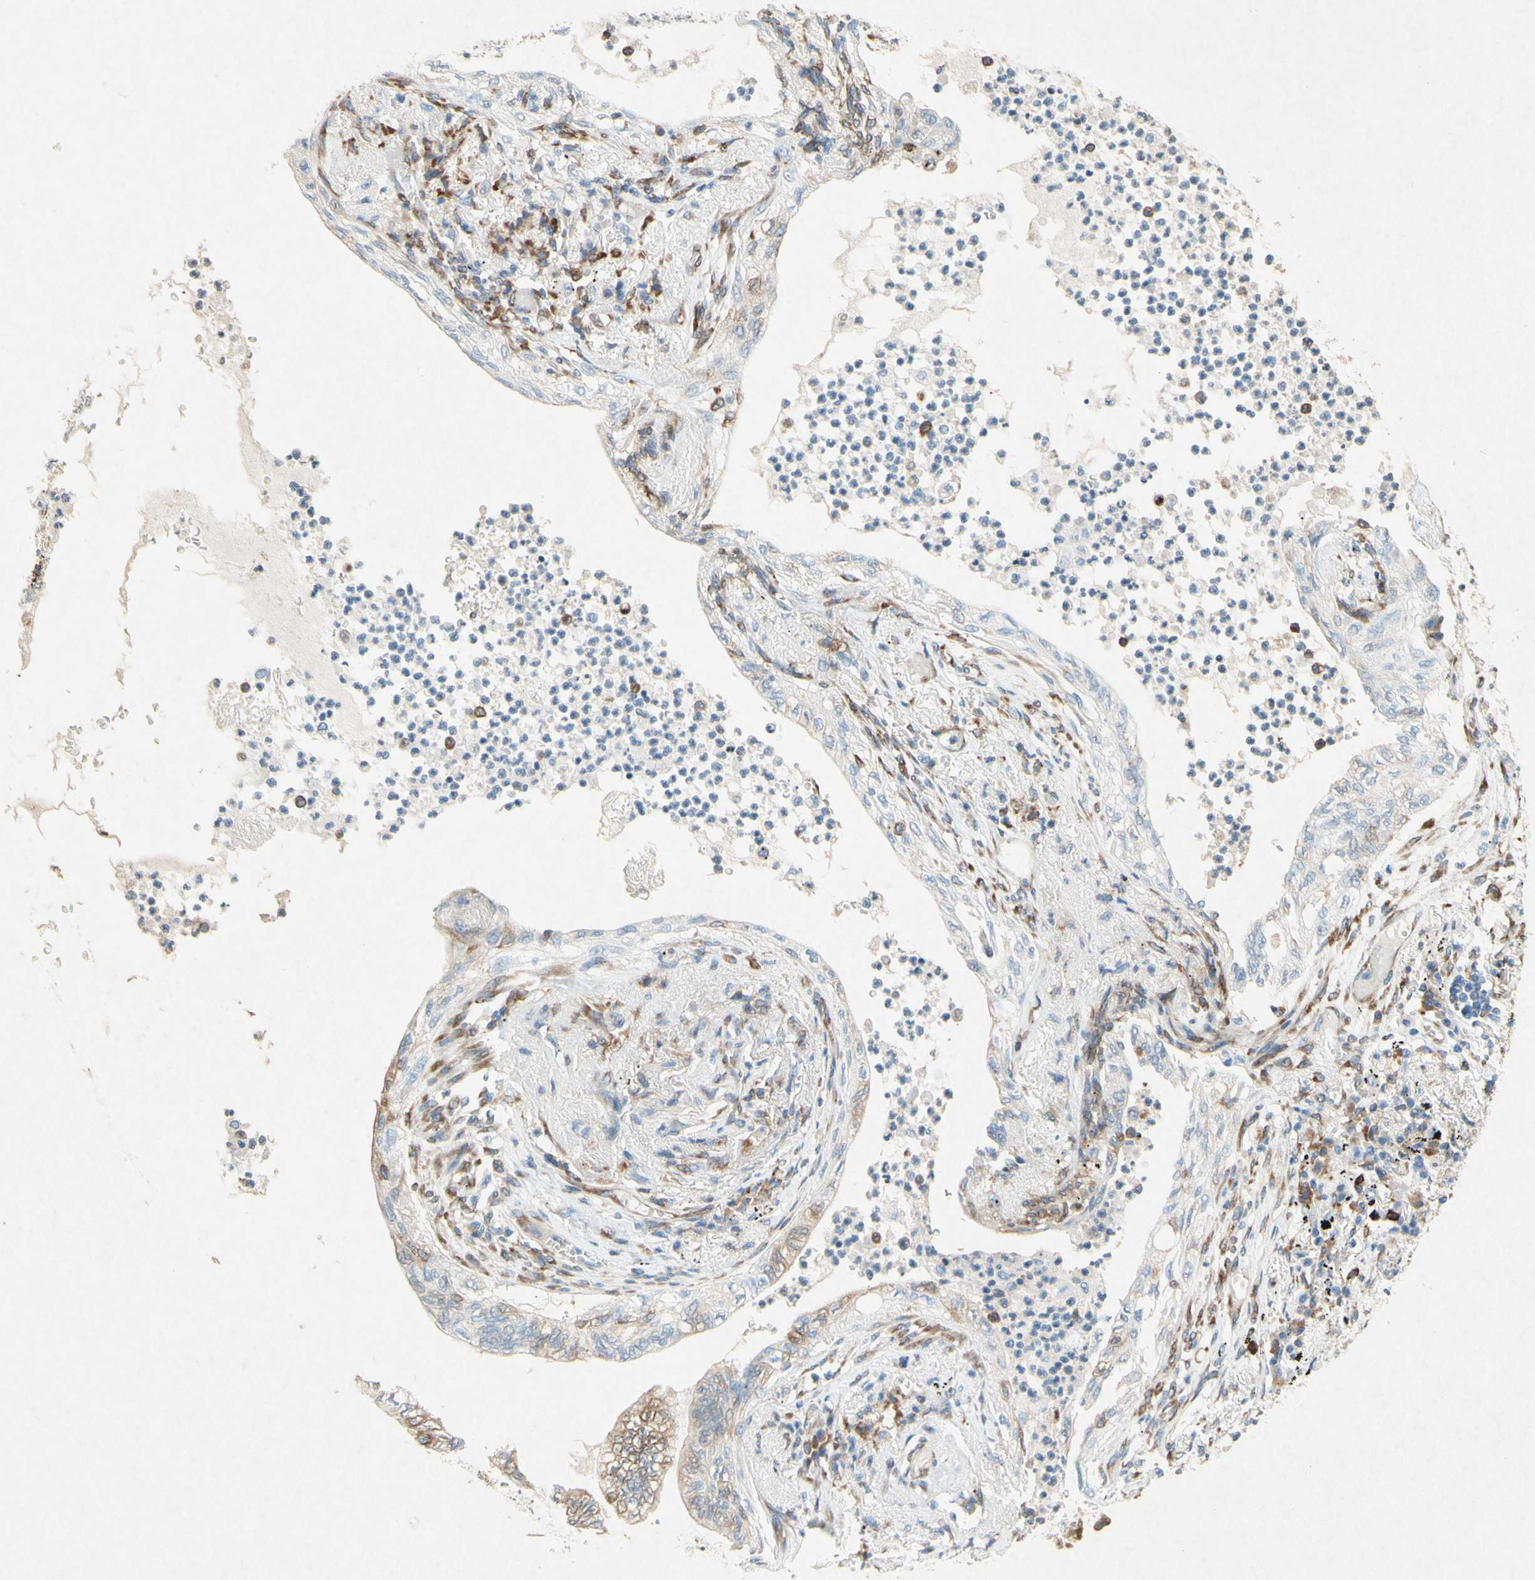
{"staining": {"intensity": "moderate", "quantity": "<25%", "location": "cytoplasmic/membranous"}, "tissue": "lung cancer", "cell_type": "Tumor cells", "image_type": "cancer", "snomed": [{"axis": "morphology", "description": "Normal tissue, NOS"}, {"axis": "morphology", "description": "Adenocarcinoma, NOS"}, {"axis": "topography", "description": "Bronchus"}, {"axis": "topography", "description": "Lung"}], "caption": "The histopathology image displays a brown stain indicating the presence of a protein in the cytoplasmic/membranous of tumor cells in lung cancer. (DAB (3,3'-diaminobenzidine) IHC, brown staining for protein, blue staining for nuclei).", "gene": "PABPC1", "patient": {"sex": "female", "age": 70}}